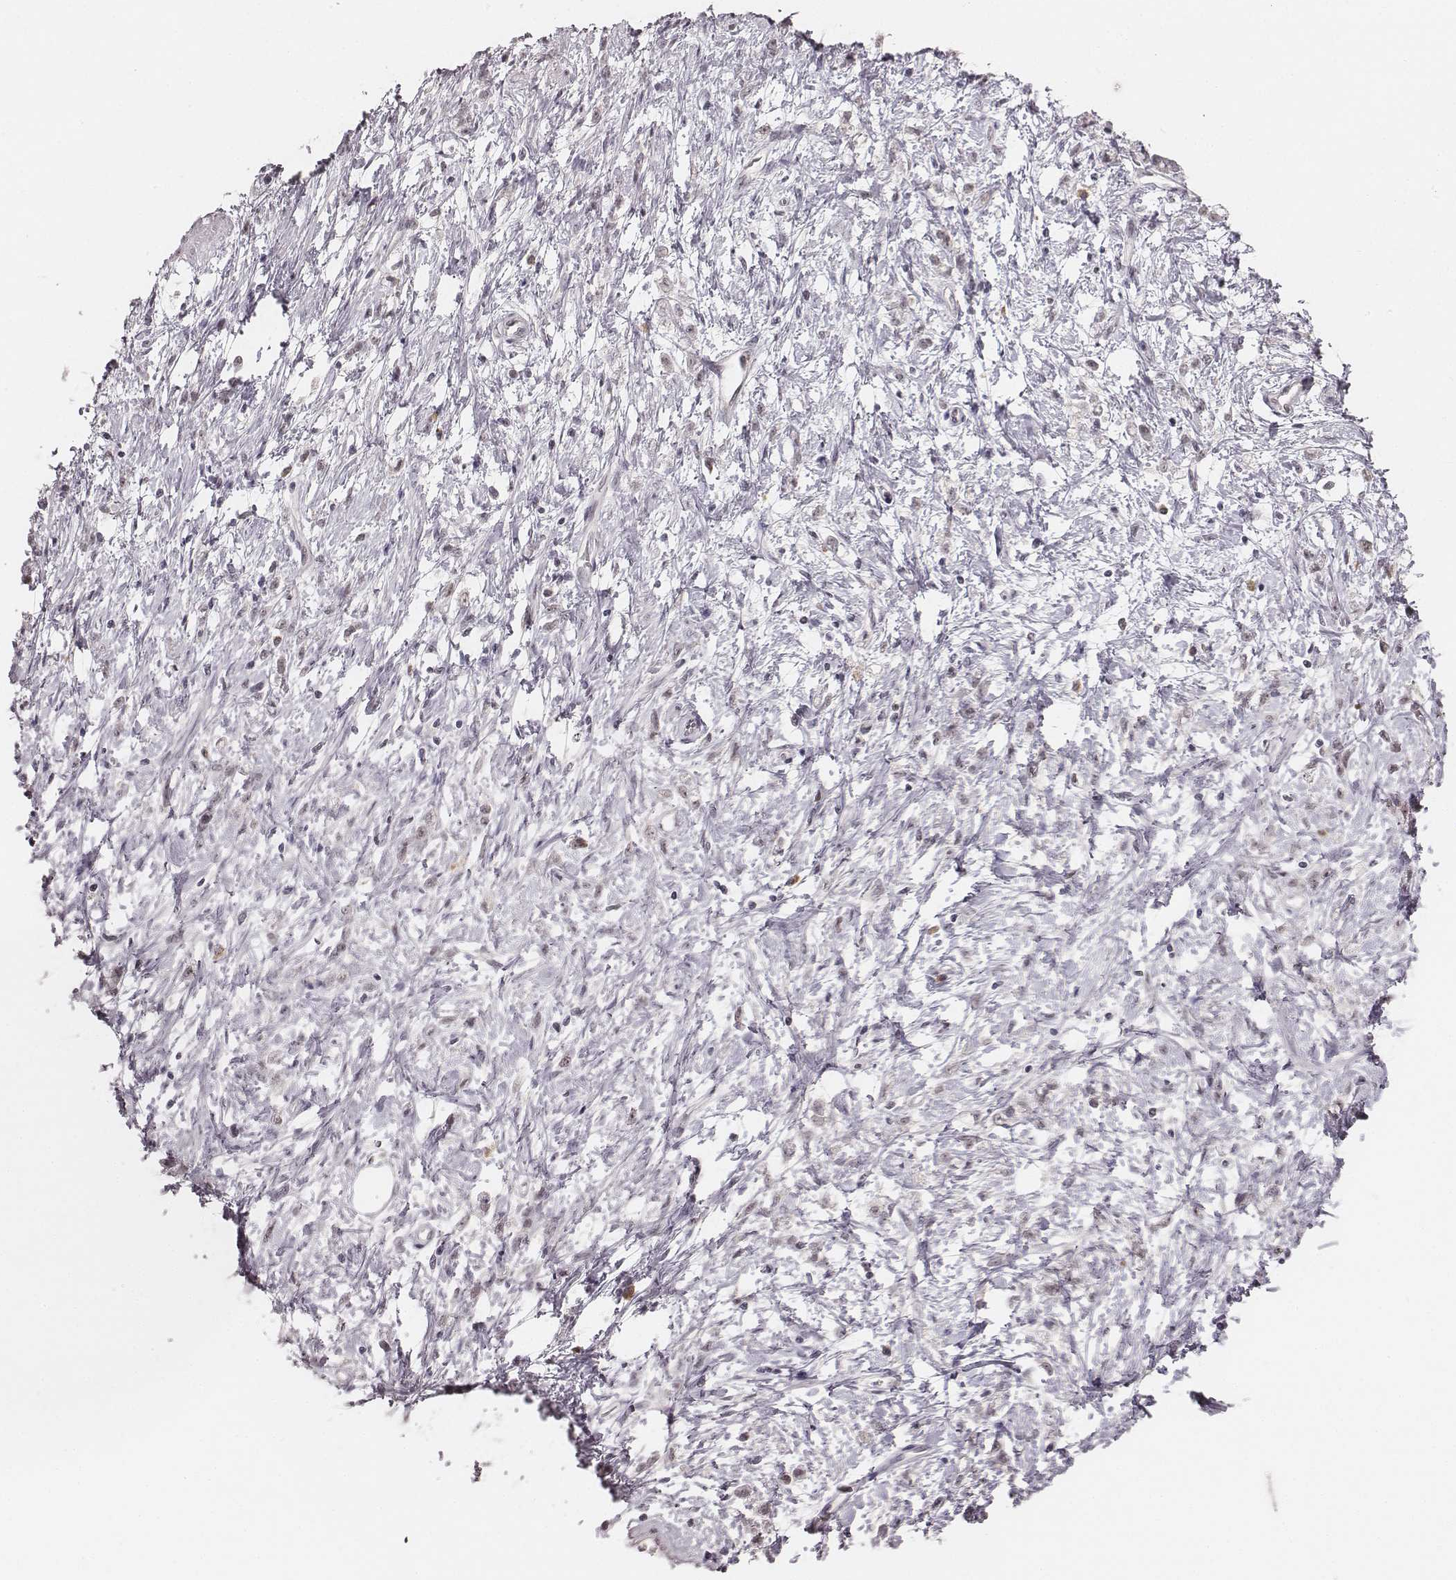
{"staining": {"intensity": "negative", "quantity": "none", "location": "none"}, "tissue": "stomach cancer", "cell_type": "Tumor cells", "image_type": "cancer", "snomed": [{"axis": "morphology", "description": "Adenocarcinoma, NOS"}, {"axis": "topography", "description": "Stomach"}], "caption": "Immunohistochemical staining of human adenocarcinoma (stomach) demonstrates no significant positivity in tumor cells.", "gene": "RPGRIP1", "patient": {"sex": "female", "age": 60}}